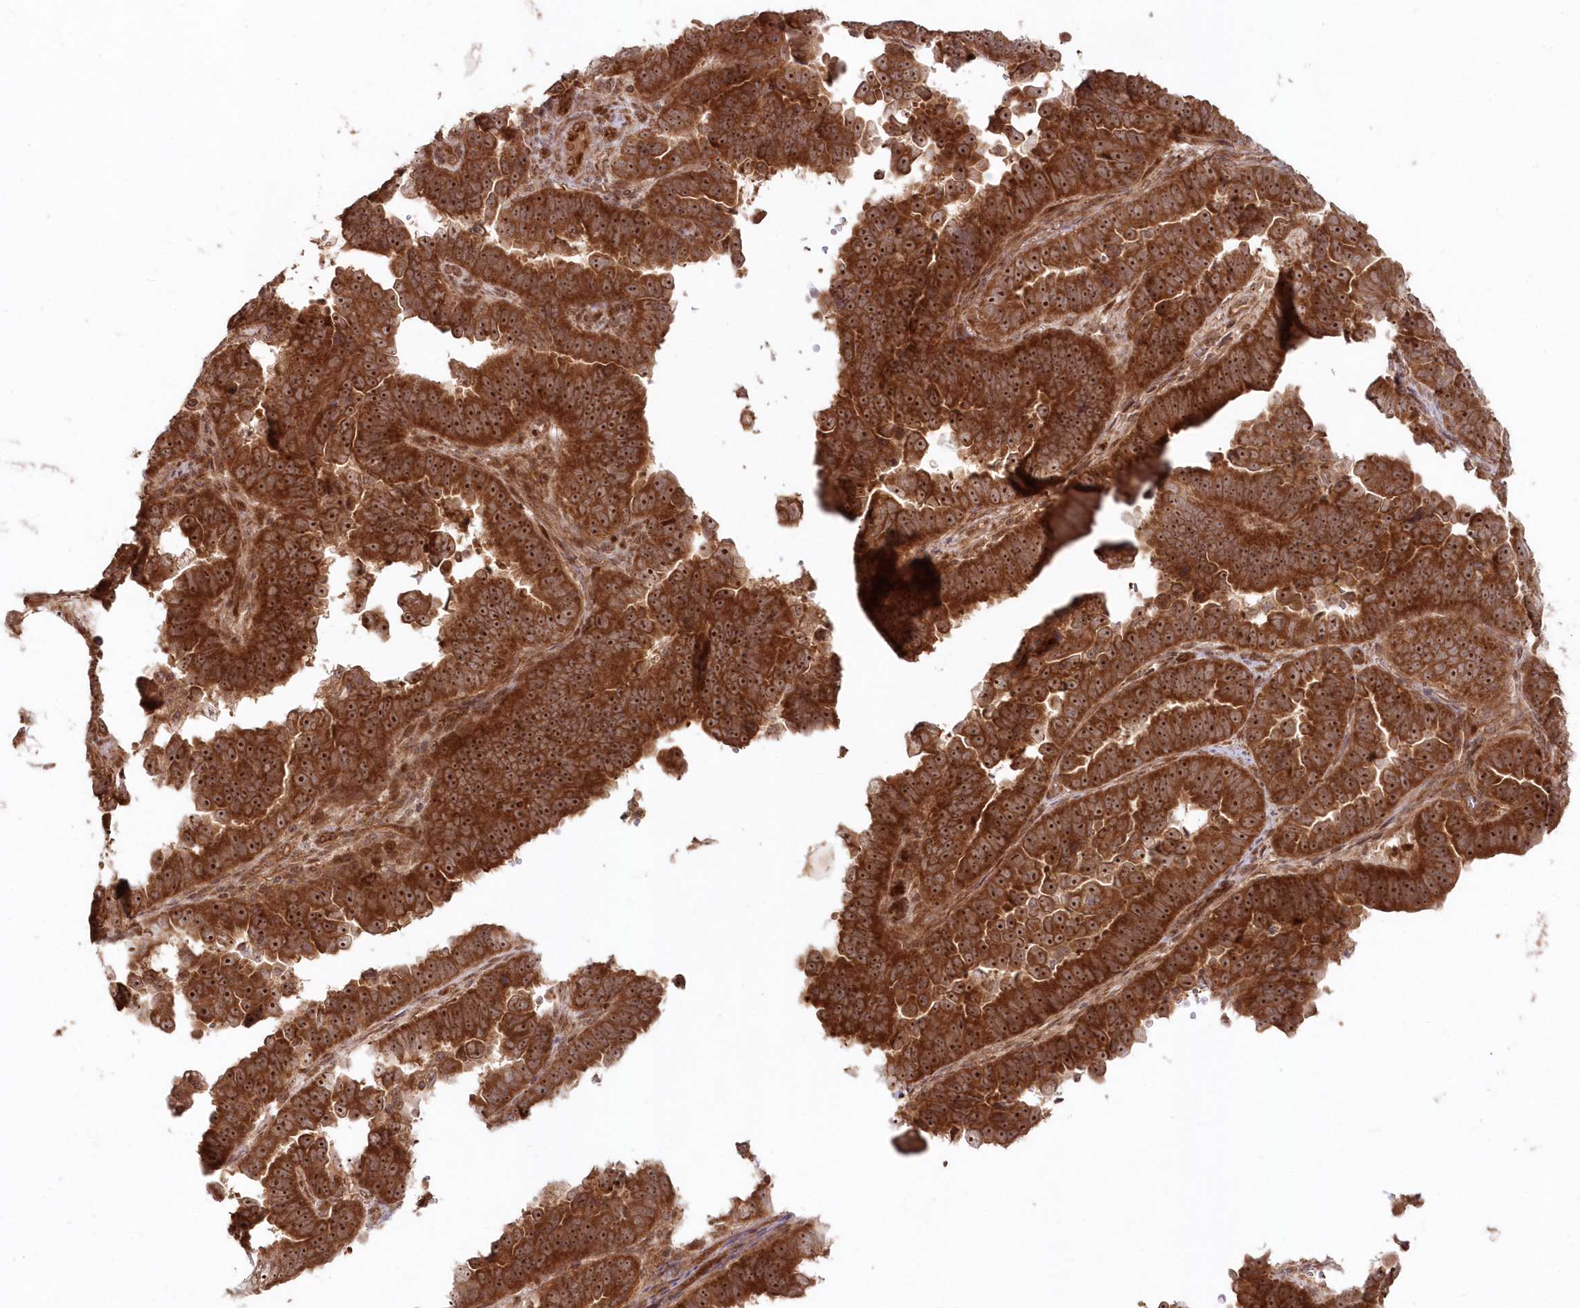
{"staining": {"intensity": "strong", "quantity": ">75%", "location": "cytoplasmic/membranous,nuclear"}, "tissue": "endometrial cancer", "cell_type": "Tumor cells", "image_type": "cancer", "snomed": [{"axis": "morphology", "description": "Adenocarcinoma, NOS"}, {"axis": "topography", "description": "Endometrium"}], "caption": "A photomicrograph of endometrial cancer (adenocarcinoma) stained for a protein displays strong cytoplasmic/membranous and nuclear brown staining in tumor cells.", "gene": "SERINC1", "patient": {"sex": "female", "age": 75}}